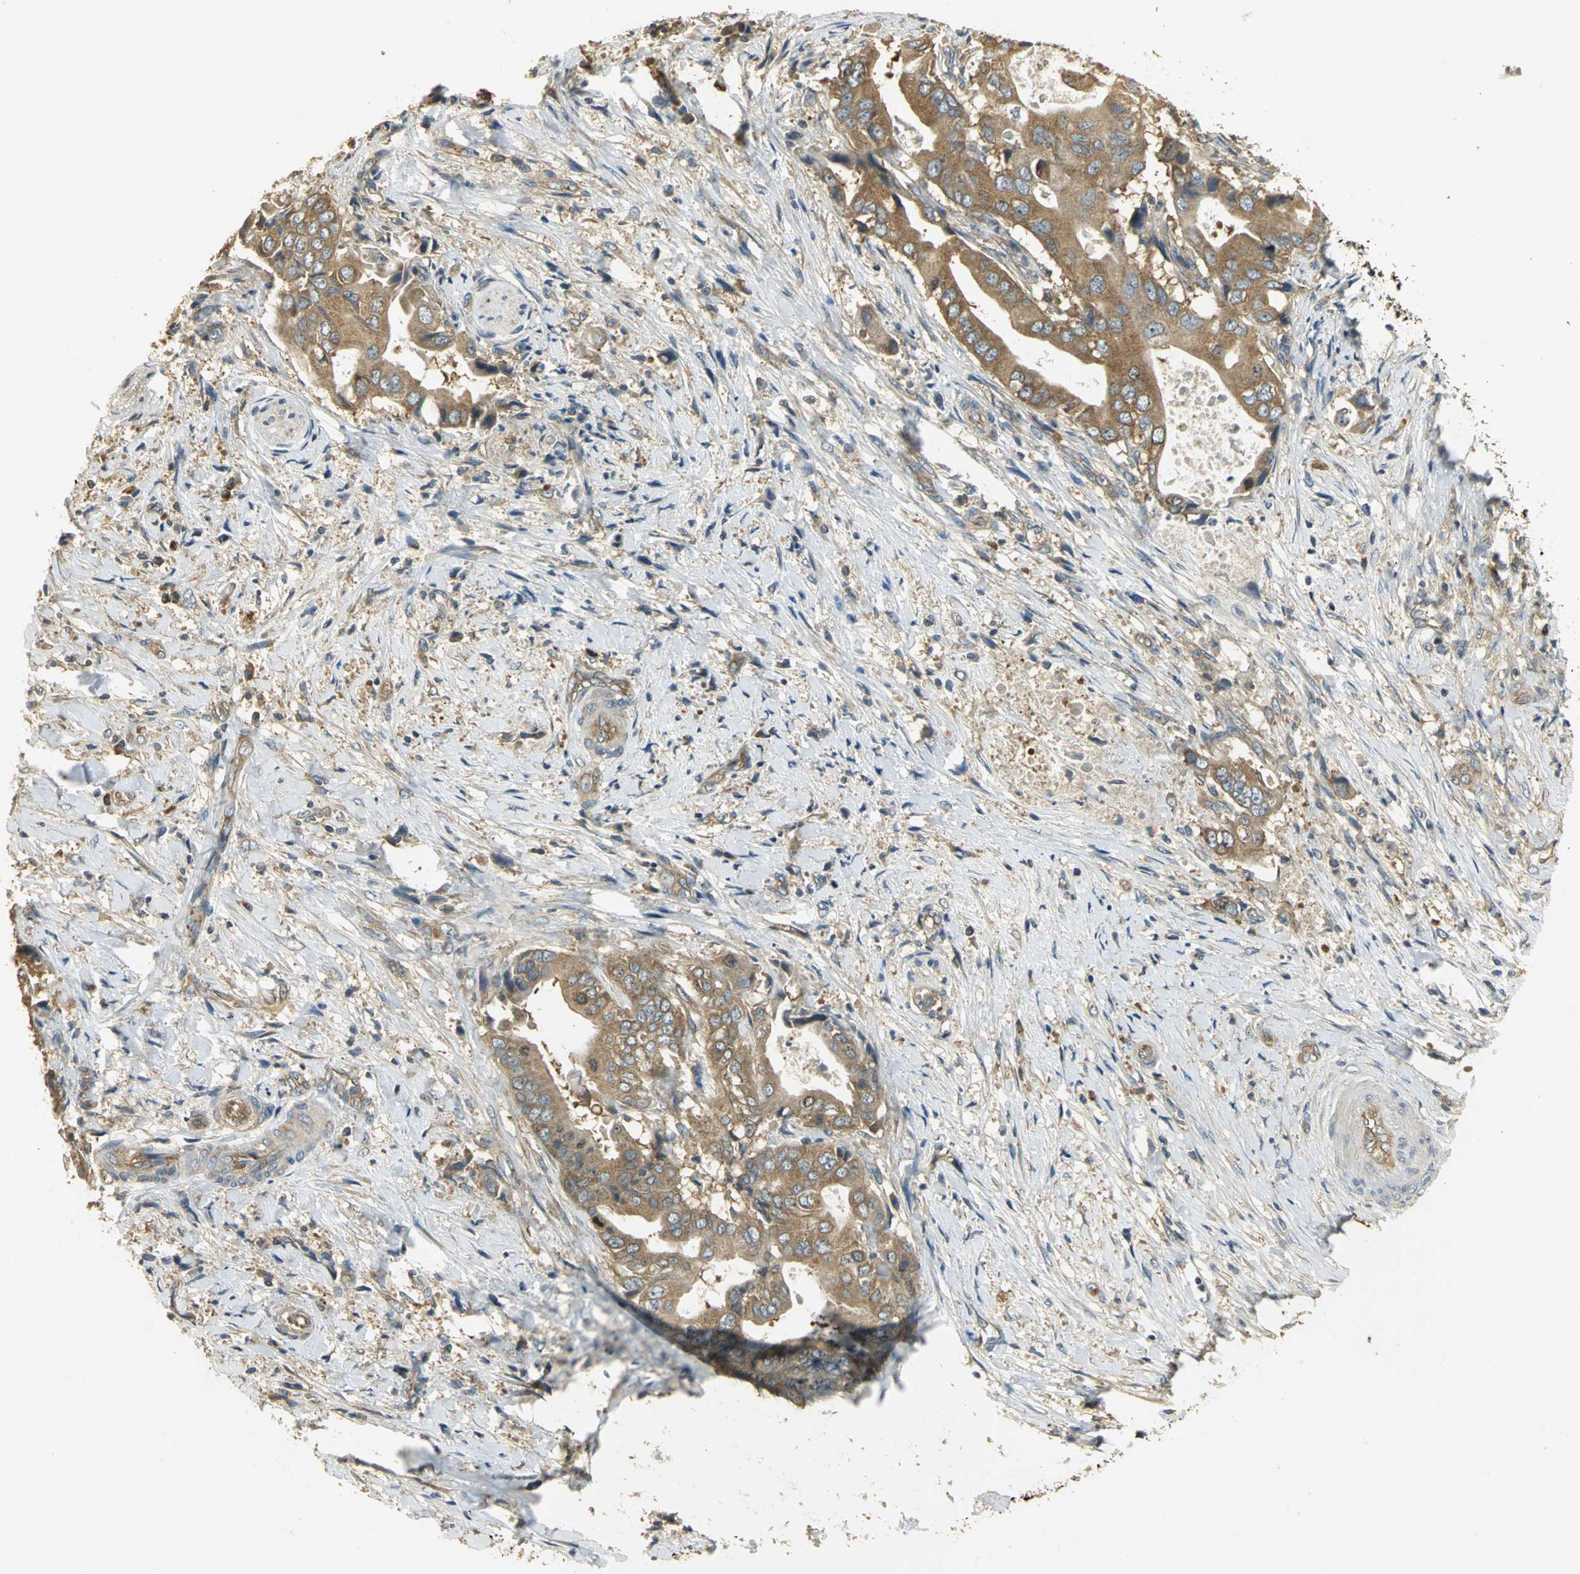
{"staining": {"intensity": "moderate", "quantity": ">75%", "location": "cytoplasmic/membranous"}, "tissue": "liver cancer", "cell_type": "Tumor cells", "image_type": "cancer", "snomed": [{"axis": "morphology", "description": "Cholangiocarcinoma"}, {"axis": "topography", "description": "Liver"}], "caption": "Moderate cytoplasmic/membranous positivity for a protein is identified in about >75% of tumor cells of liver cholangiocarcinoma using IHC.", "gene": "RARS1", "patient": {"sex": "male", "age": 58}}